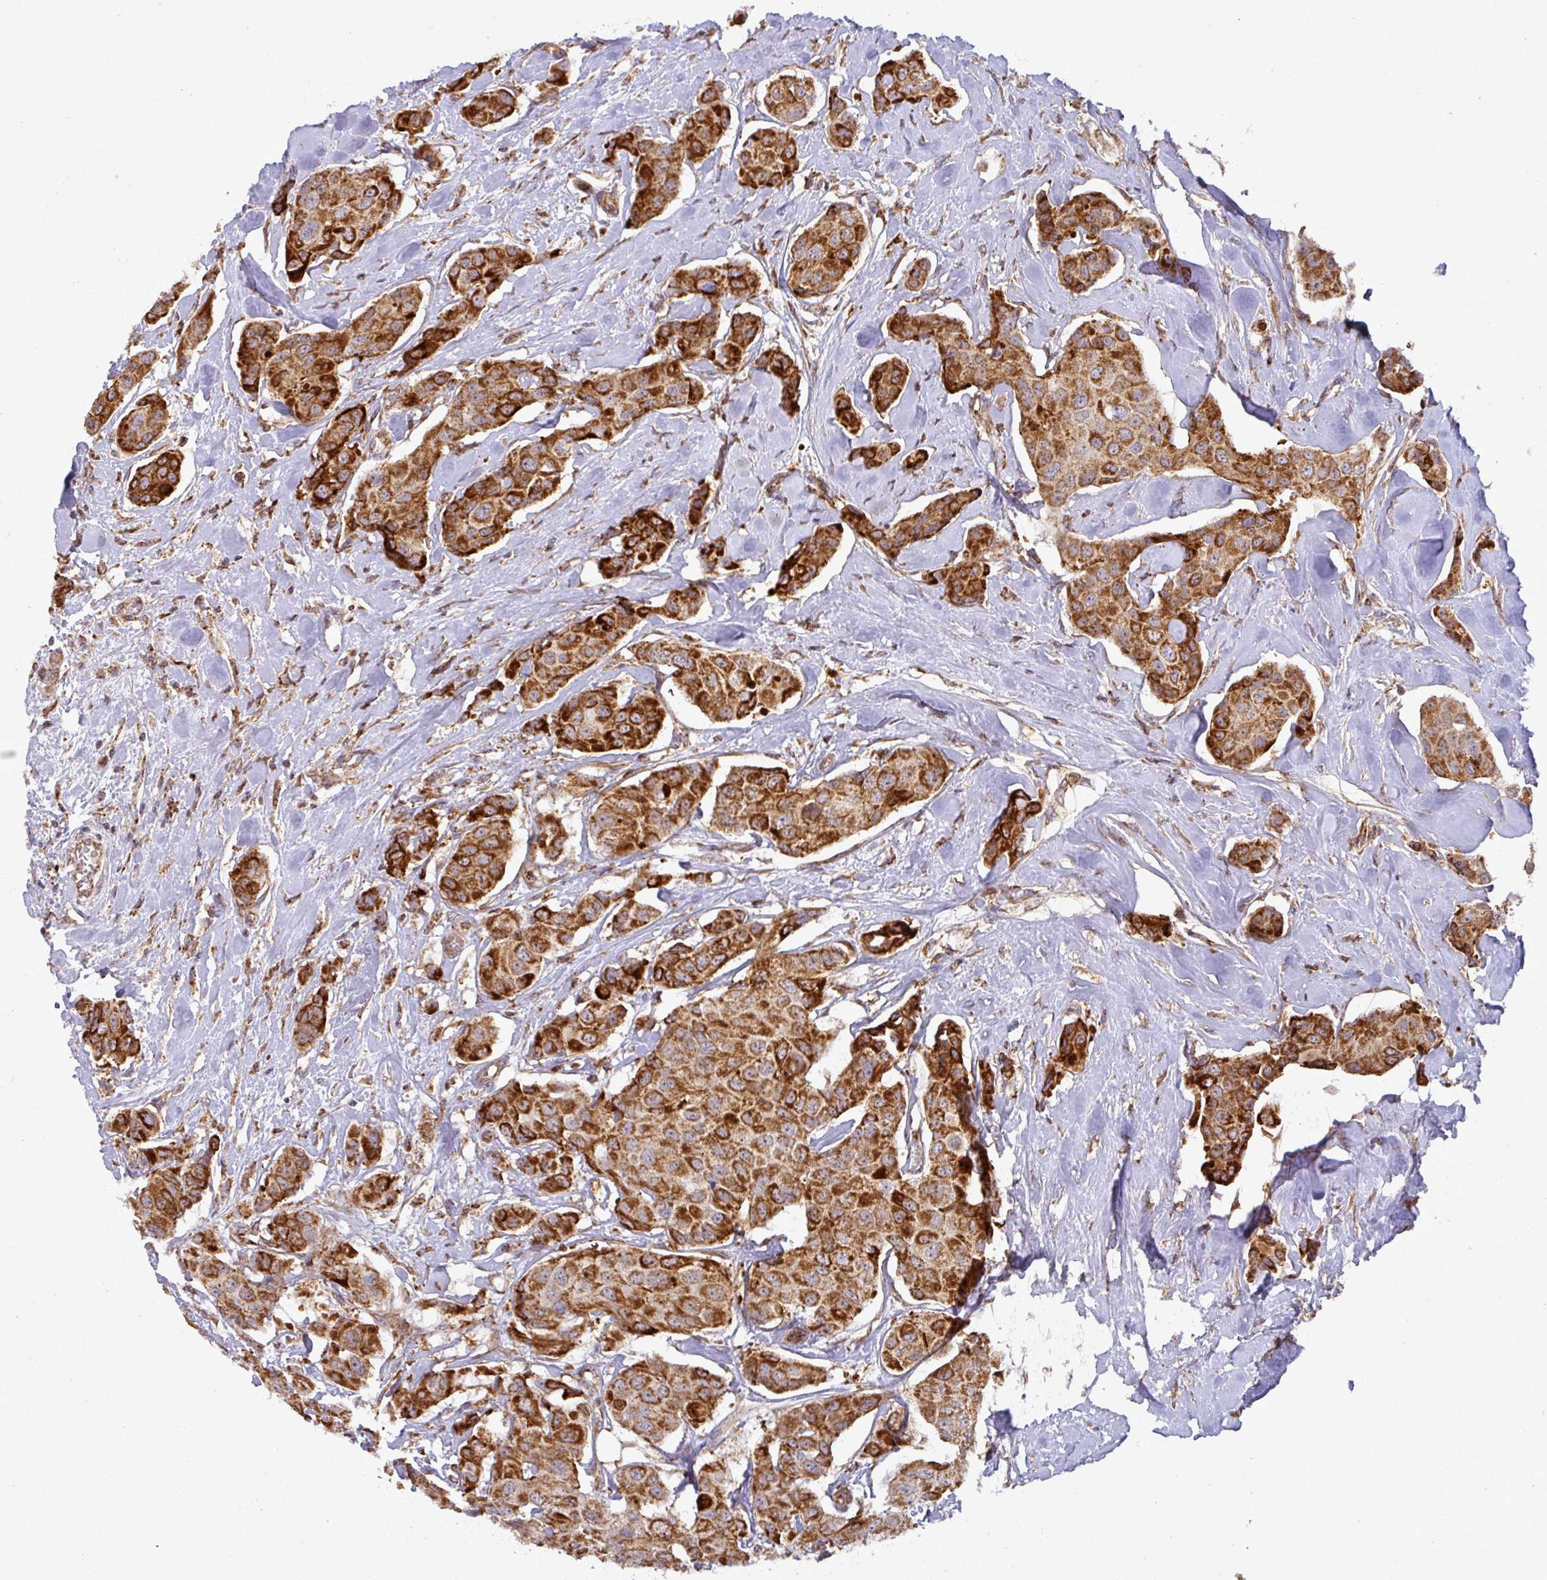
{"staining": {"intensity": "strong", "quantity": ">75%", "location": "cytoplasmic/membranous"}, "tissue": "breast cancer", "cell_type": "Tumor cells", "image_type": "cancer", "snomed": [{"axis": "morphology", "description": "Duct carcinoma"}, {"axis": "topography", "description": "Breast"}, {"axis": "topography", "description": "Lymph node"}], "caption": "Strong cytoplasmic/membranous expression for a protein is identified in approximately >75% of tumor cells of invasive ductal carcinoma (breast) using IHC.", "gene": "GPD2", "patient": {"sex": "female", "age": 80}}